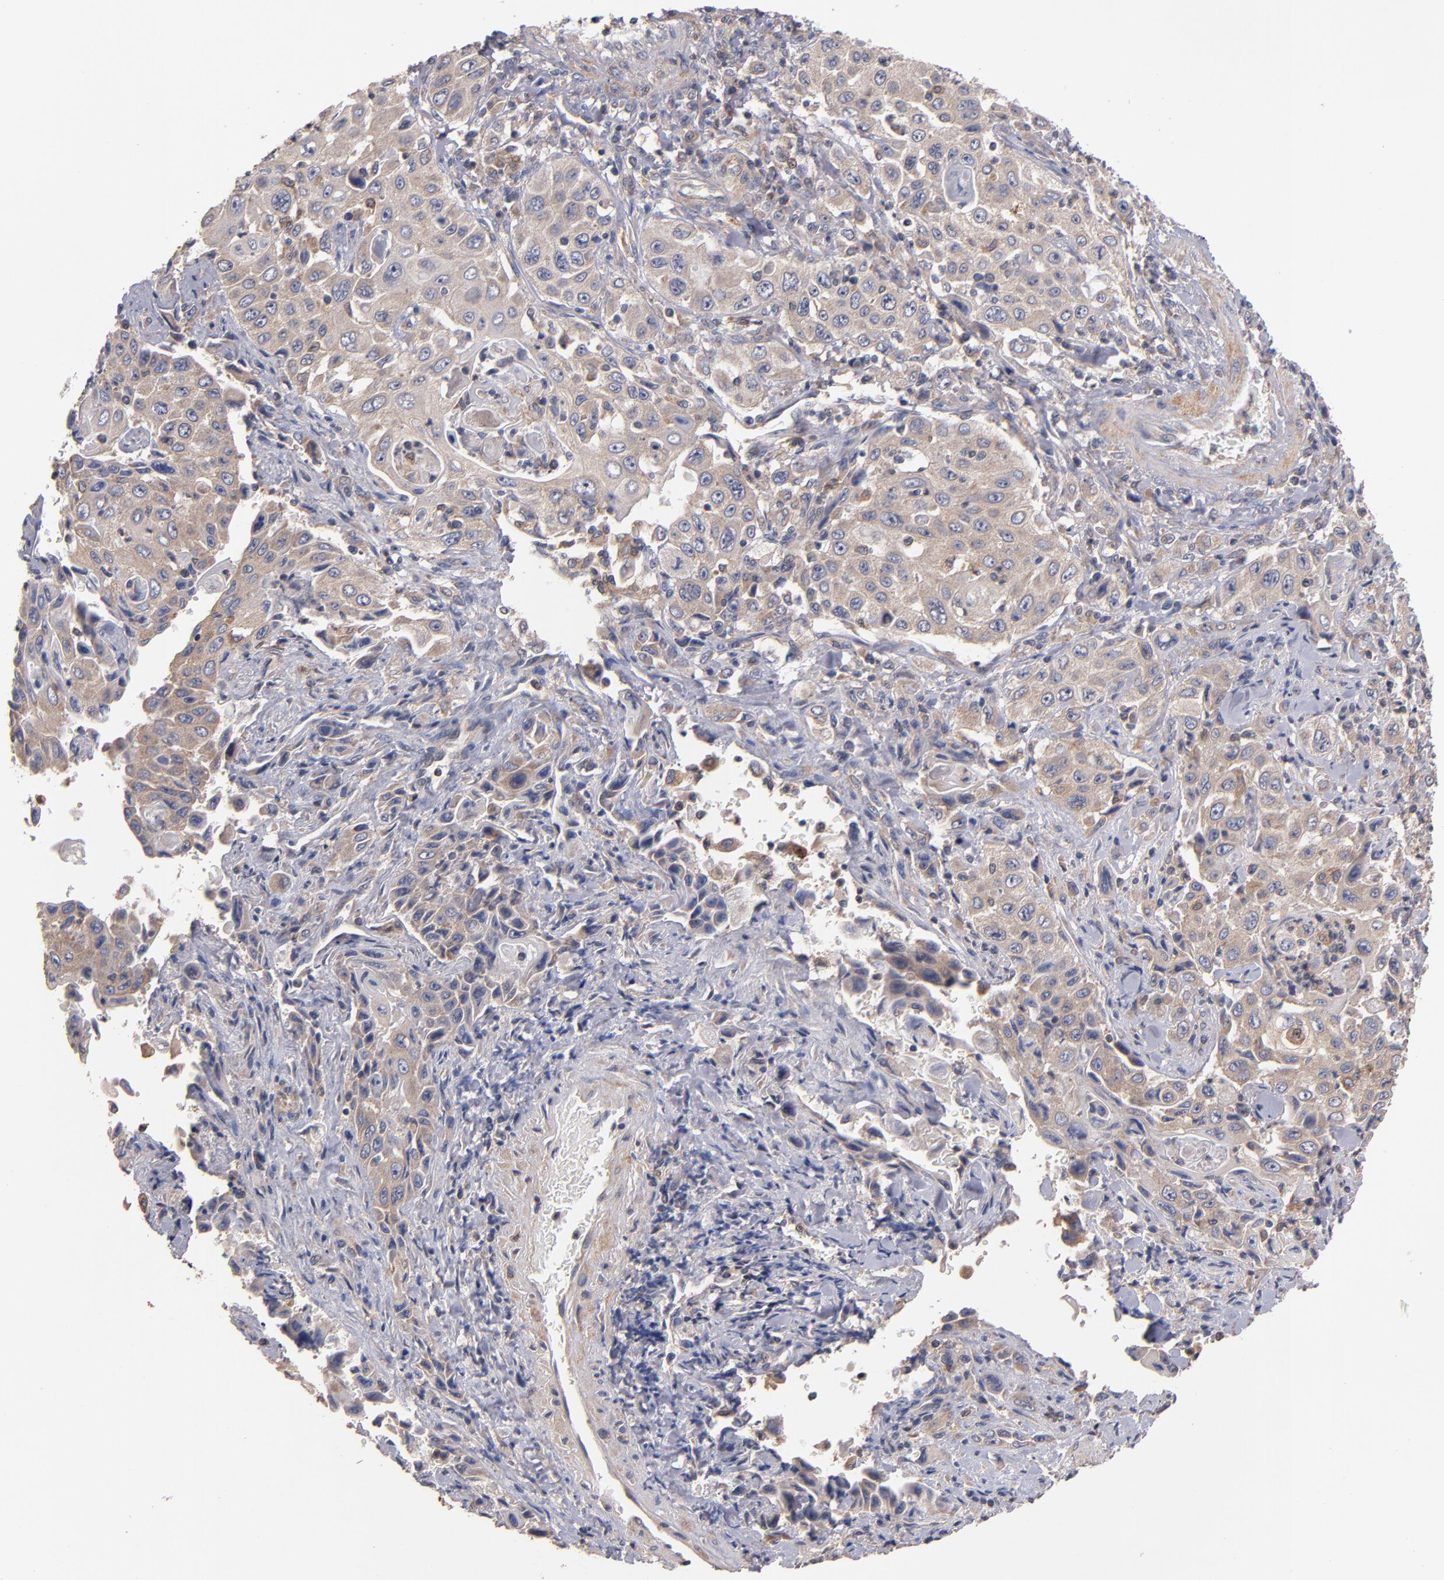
{"staining": {"intensity": "weak", "quantity": ">75%", "location": "cytoplasmic/membranous"}, "tissue": "pancreatic cancer", "cell_type": "Tumor cells", "image_type": "cancer", "snomed": [{"axis": "morphology", "description": "Adenocarcinoma, NOS"}, {"axis": "topography", "description": "Pancreas"}], "caption": "High-magnification brightfield microscopy of pancreatic cancer stained with DAB (3,3'-diaminobenzidine) (brown) and counterstained with hematoxylin (blue). tumor cells exhibit weak cytoplasmic/membranous positivity is present in approximately>75% of cells. (DAB IHC, brown staining for protein, blue staining for nuclei).", "gene": "DACT1", "patient": {"sex": "male", "age": 70}}